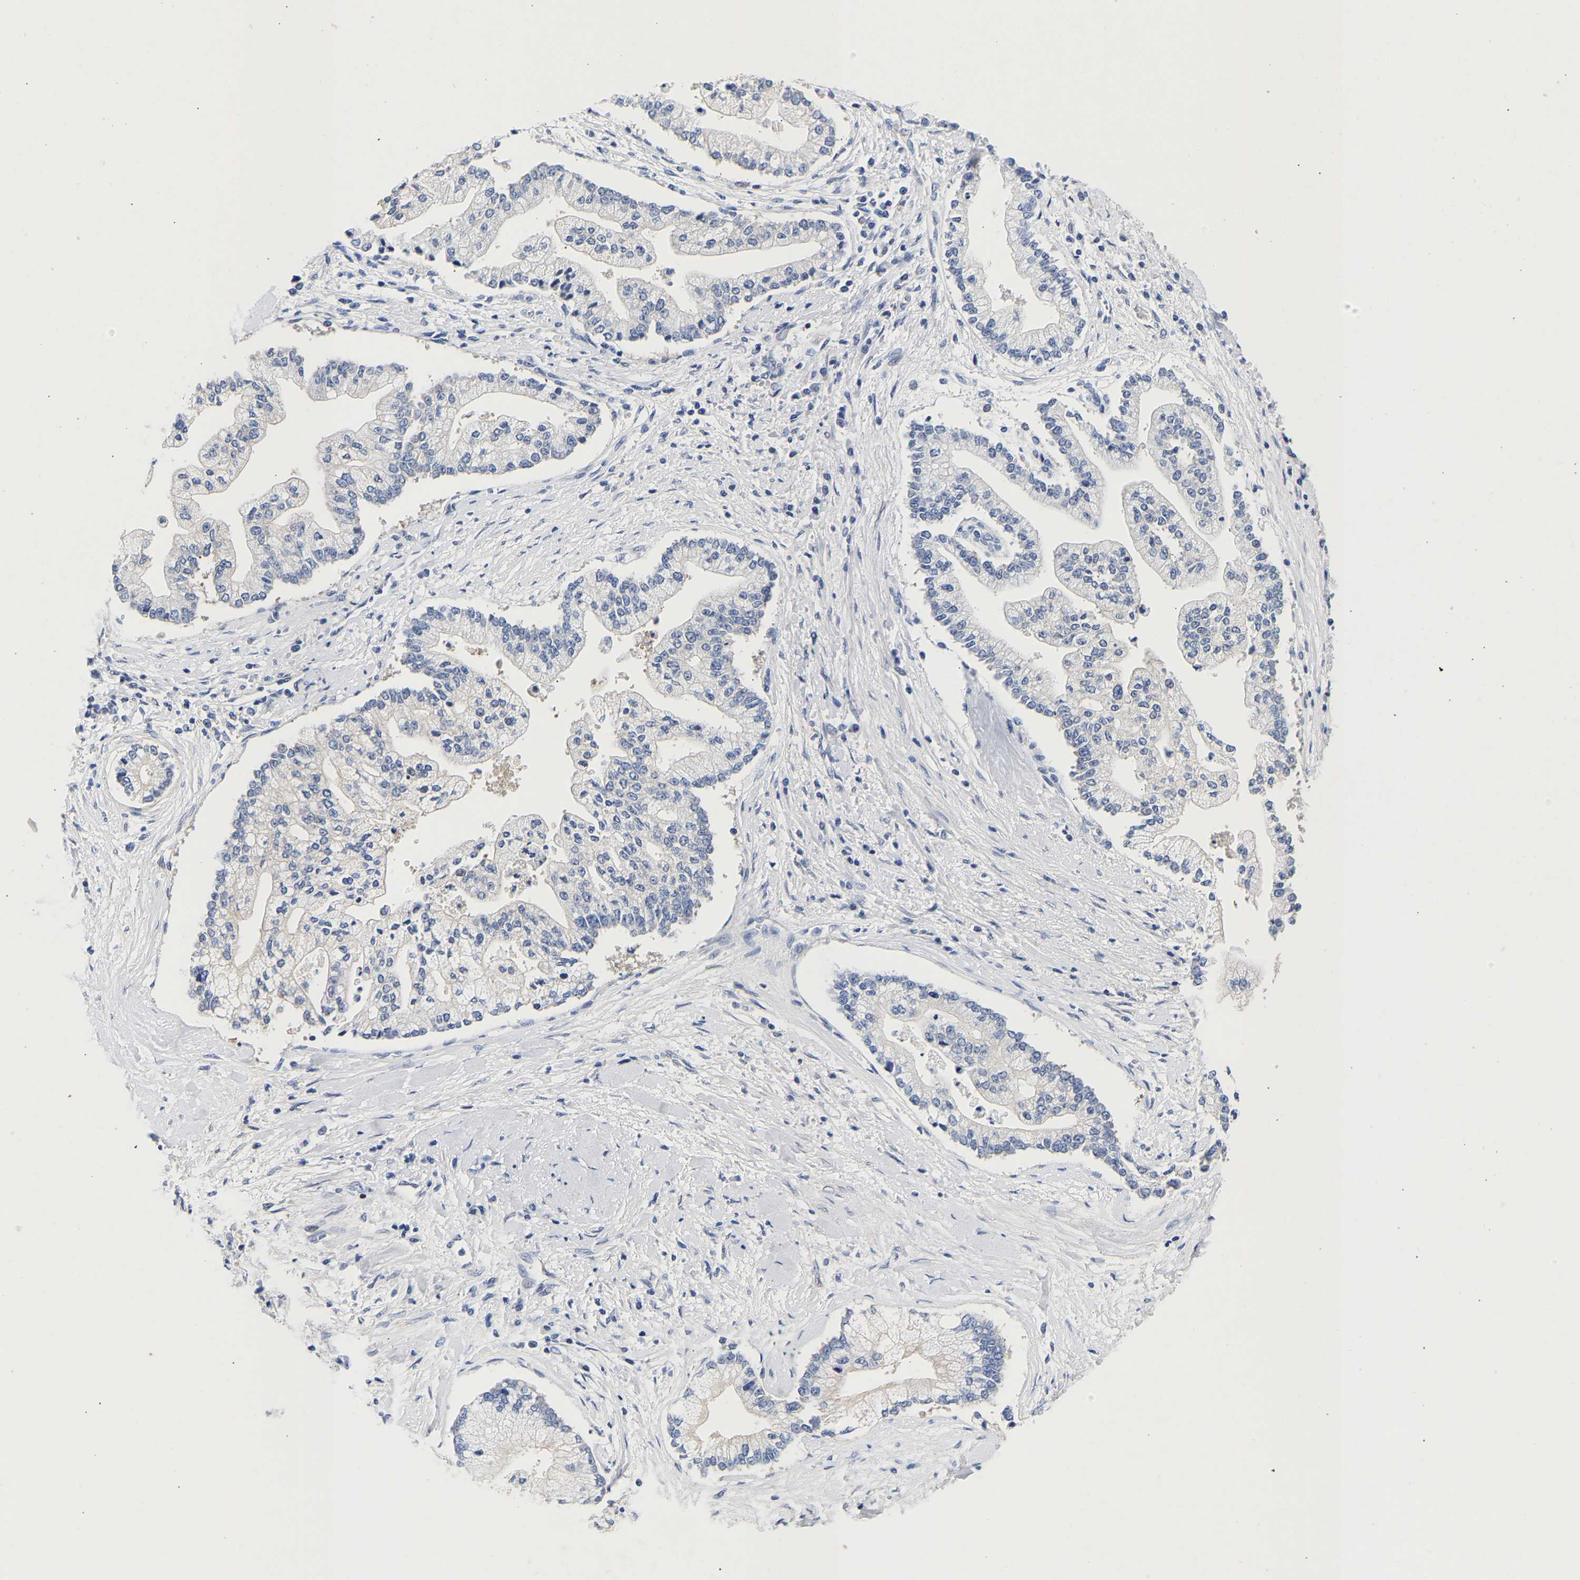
{"staining": {"intensity": "negative", "quantity": "none", "location": "none"}, "tissue": "liver cancer", "cell_type": "Tumor cells", "image_type": "cancer", "snomed": [{"axis": "morphology", "description": "Cholangiocarcinoma"}, {"axis": "topography", "description": "Liver"}], "caption": "Human cholangiocarcinoma (liver) stained for a protein using immunohistochemistry reveals no expression in tumor cells.", "gene": "CCDC6", "patient": {"sex": "male", "age": 50}}